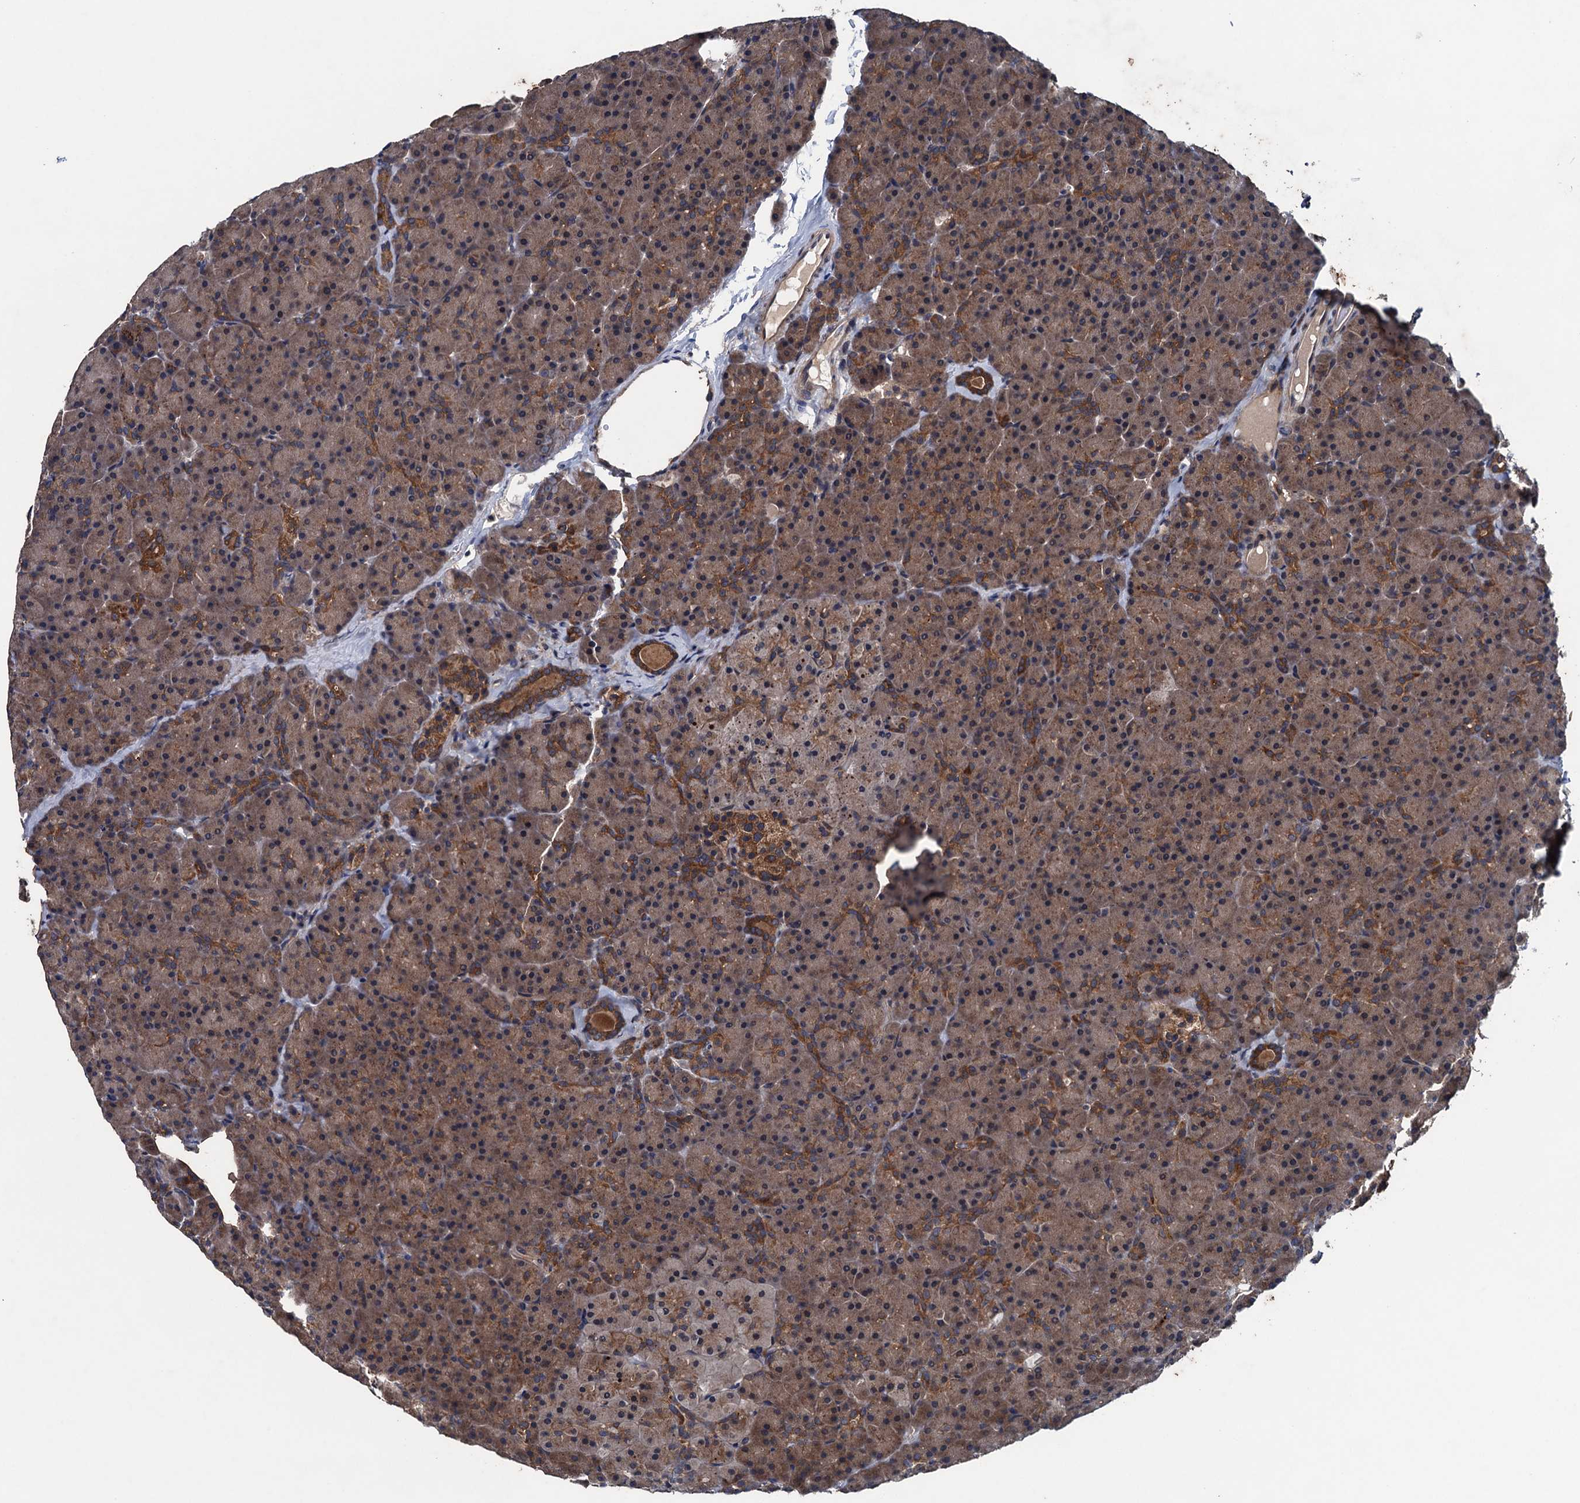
{"staining": {"intensity": "moderate", "quantity": ">75%", "location": "cytoplasmic/membranous"}, "tissue": "pancreas", "cell_type": "Exocrine glandular cells", "image_type": "normal", "snomed": [{"axis": "morphology", "description": "Normal tissue, NOS"}, {"axis": "topography", "description": "Pancreas"}], "caption": "The immunohistochemical stain labels moderate cytoplasmic/membranous expression in exocrine glandular cells of unremarkable pancreas. (DAB (3,3'-diaminobenzidine) IHC with brightfield microscopy, high magnification).", "gene": "BLTP3B", "patient": {"sex": "male", "age": 36}}